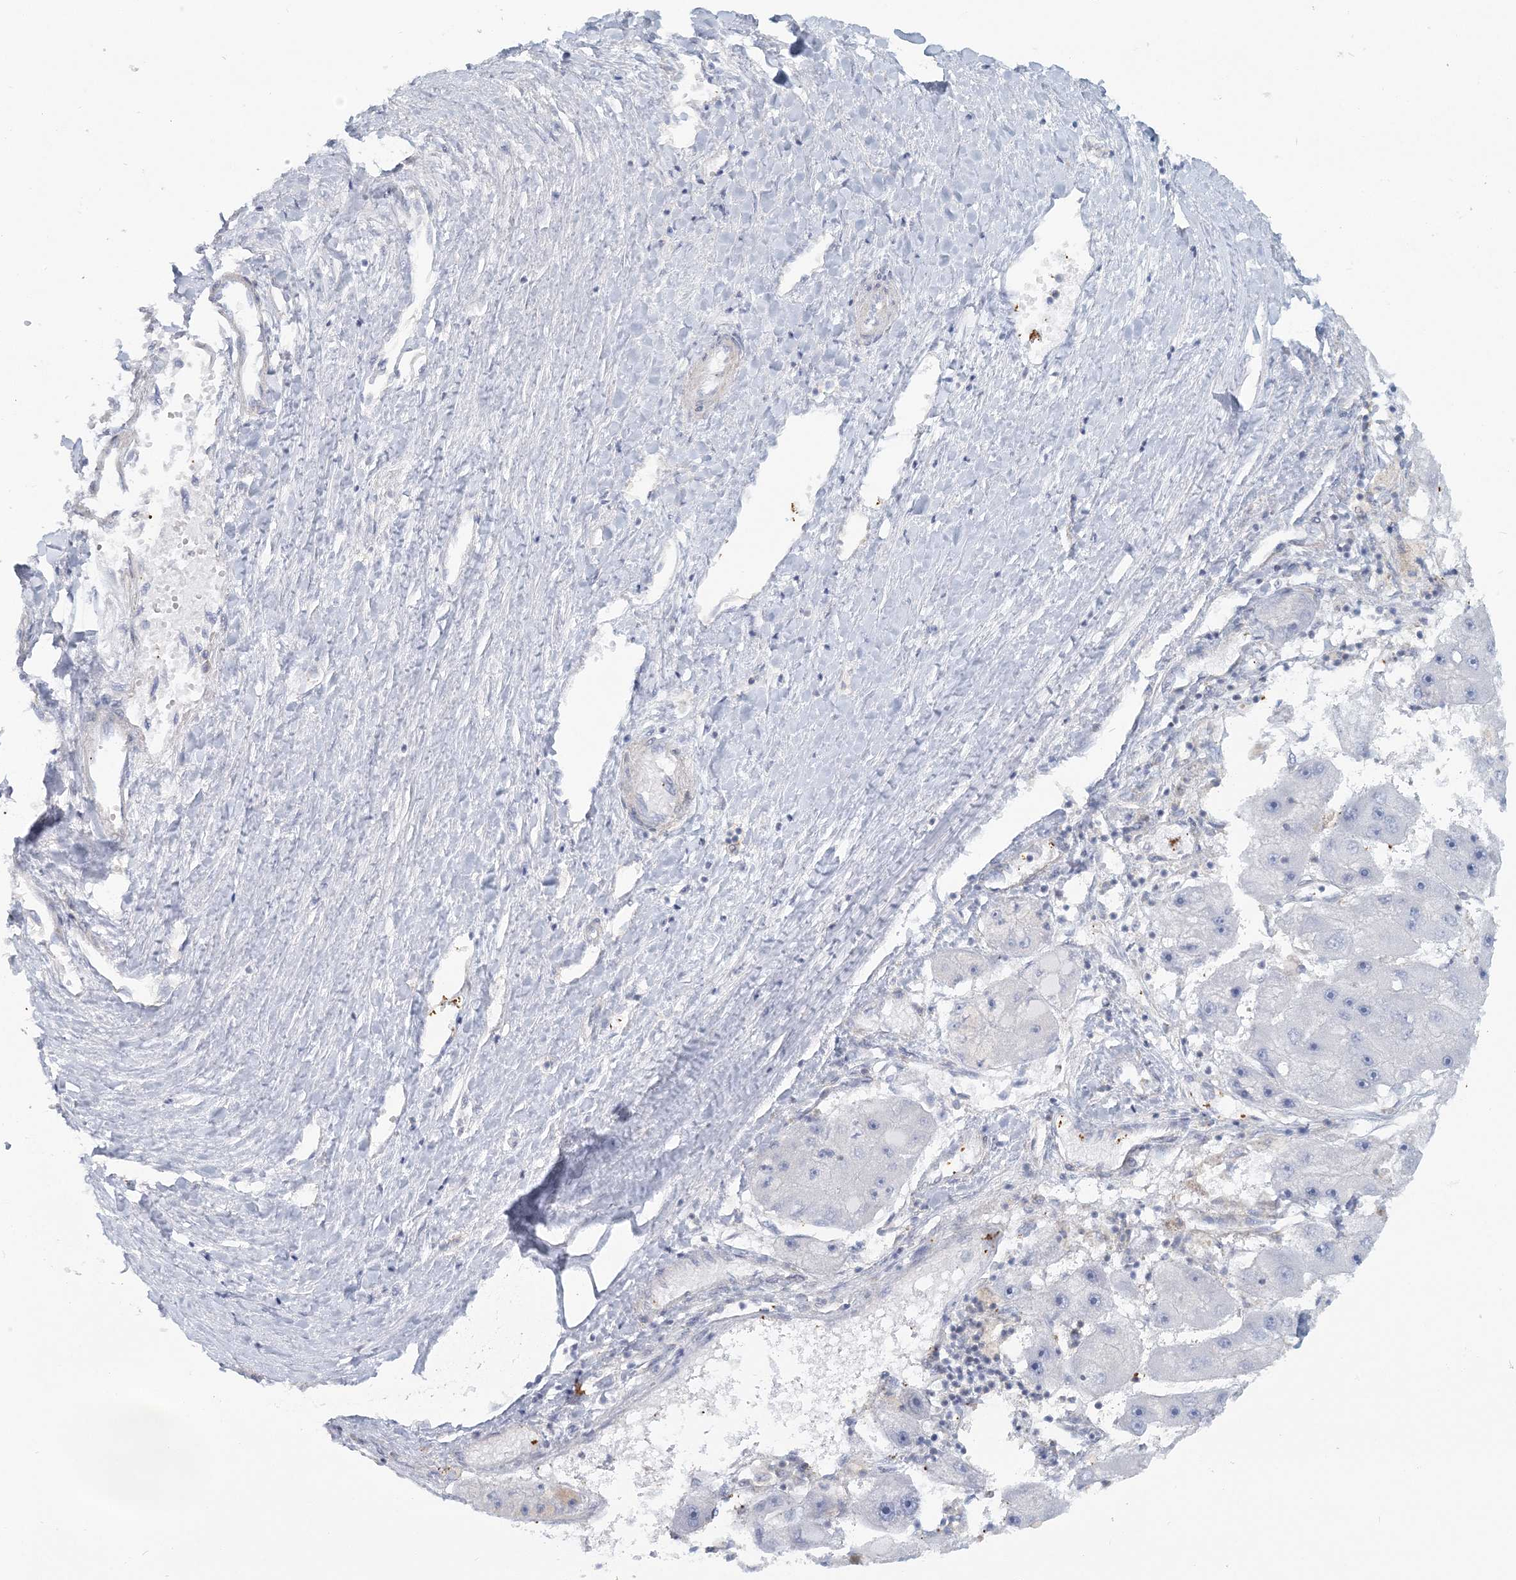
{"staining": {"intensity": "negative", "quantity": "none", "location": "none"}, "tissue": "liver cancer", "cell_type": "Tumor cells", "image_type": "cancer", "snomed": [{"axis": "morphology", "description": "Carcinoma, Hepatocellular, NOS"}, {"axis": "topography", "description": "Liver"}], "caption": "This histopathology image is of liver hepatocellular carcinoma stained with IHC to label a protein in brown with the nuclei are counter-stained blue. There is no staining in tumor cells.", "gene": "CUEDC2", "patient": {"sex": "female", "age": 61}}